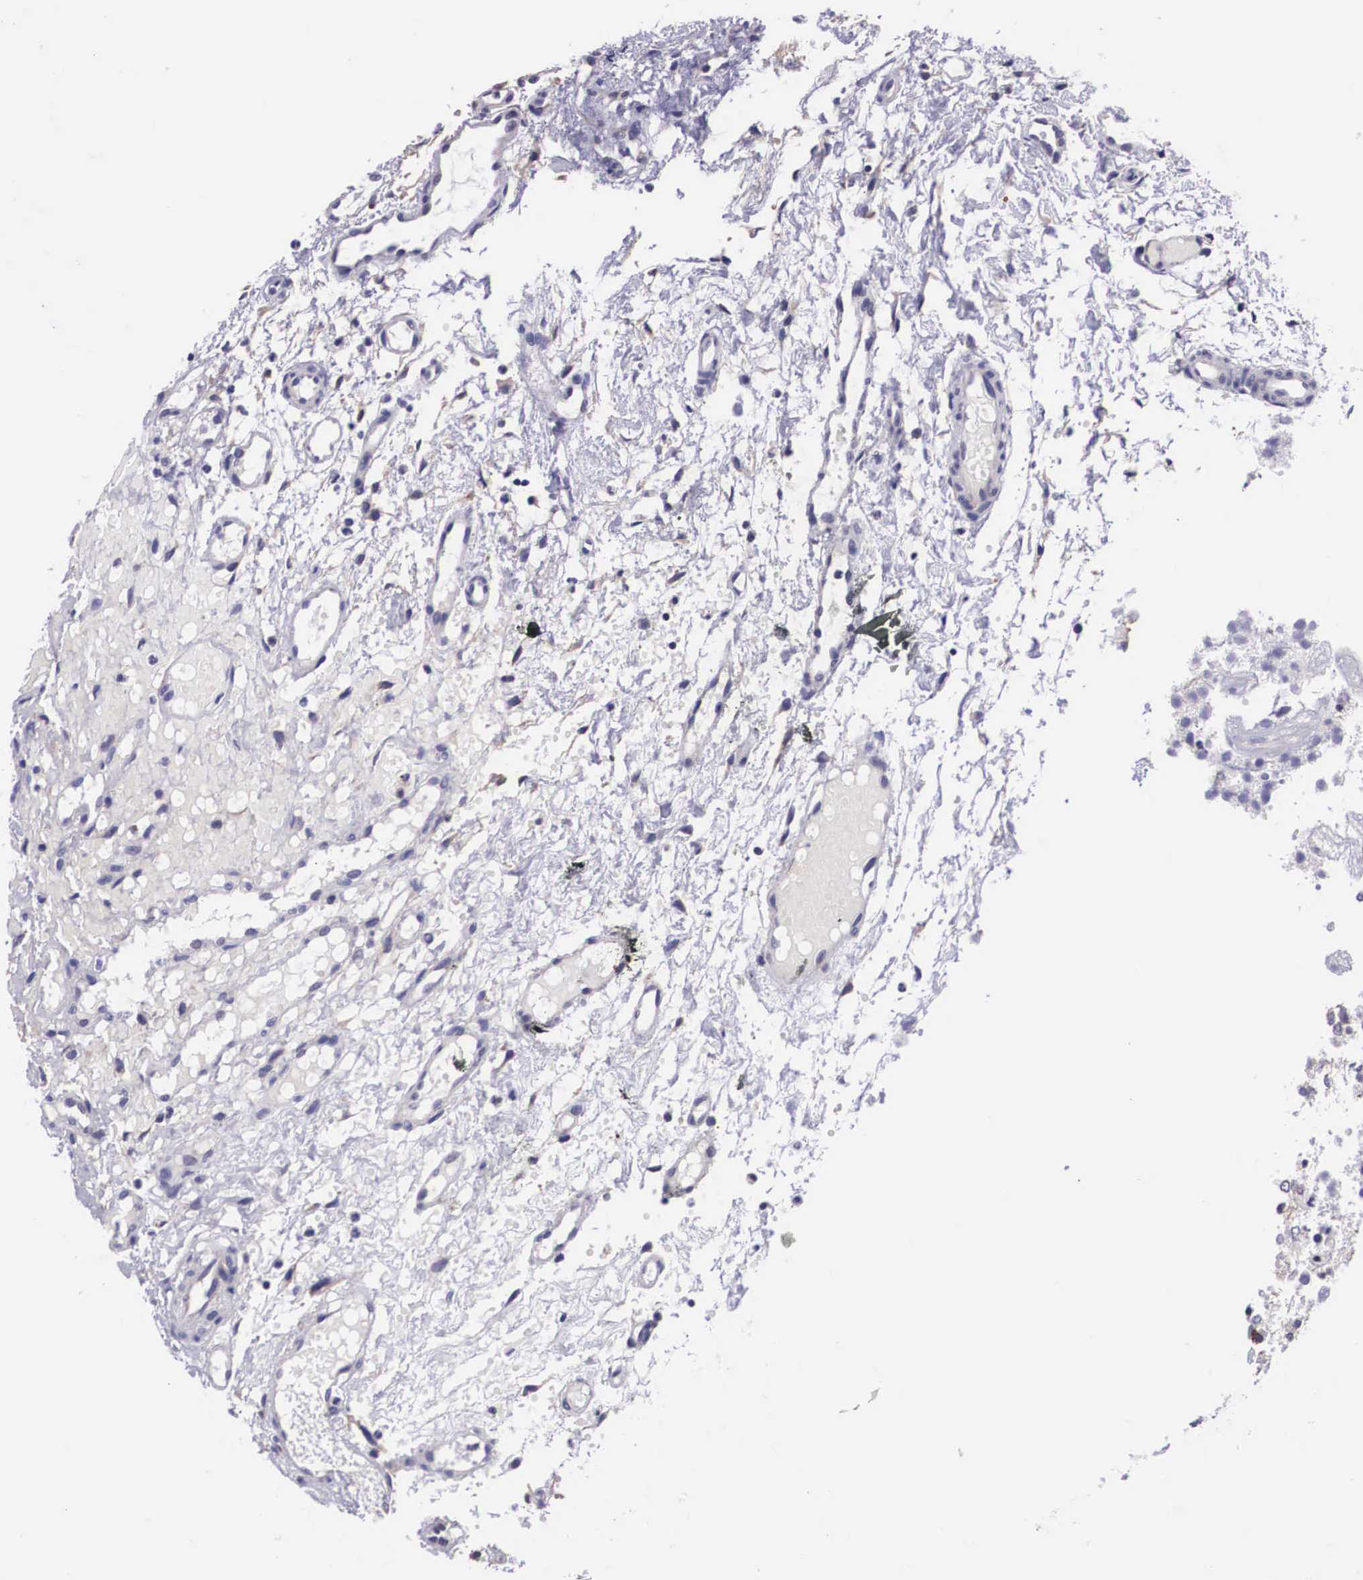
{"staining": {"intensity": "negative", "quantity": "none", "location": "none"}, "tissue": "glioma", "cell_type": "Tumor cells", "image_type": "cancer", "snomed": [{"axis": "morphology", "description": "Glioma, malignant, High grade"}, {"axis": "topography", "description": "Brain"}], "caption": "Human high-grade glioma (malignant) stained for a protein using IHC shows no positivity in tumor cells.", "gene": "ARG2", "patient": {"sex": "male", "age": 77}}